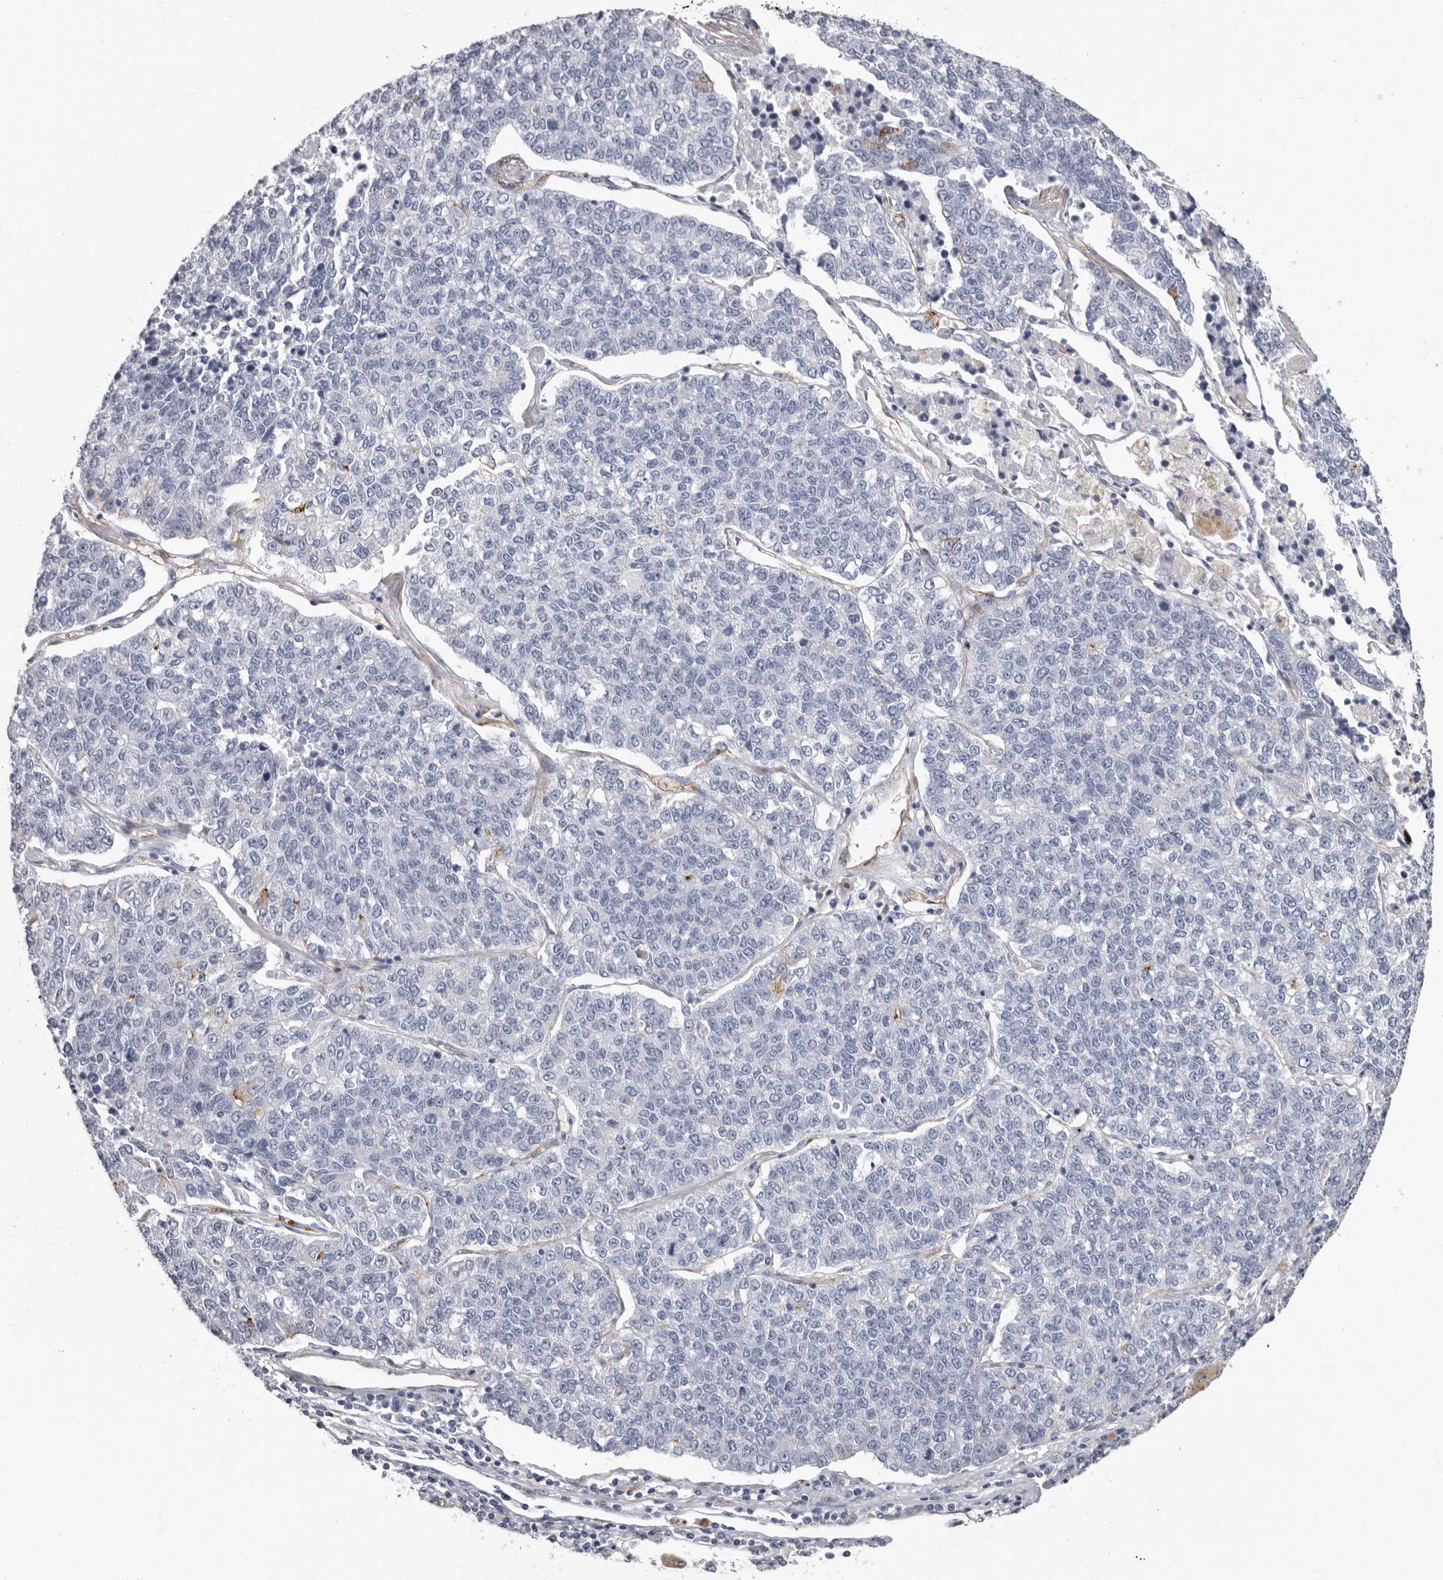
{"staining": {"intensity": "negative", "quantity": "none", "location": "none"}, "tissue": "lung cancer", "cell_type": "Tumor cells", "image_type": "cancer", "snomed": [{"axis": "morphology", "description": "Adenocarcinoma, NOS"}, {"axis": "topography", "description": "Lung"}], "caption": "The immunohistochemistry image has no significant positivity in tumor cells of lung adenocarcinoma tissue. (DAB (3,3'-diaminobenzidine) IHC visualized using brightfield microscopy, high magnification).", "gene": "ADGRL4", "patient": {"sex": "male", "age": 49}}